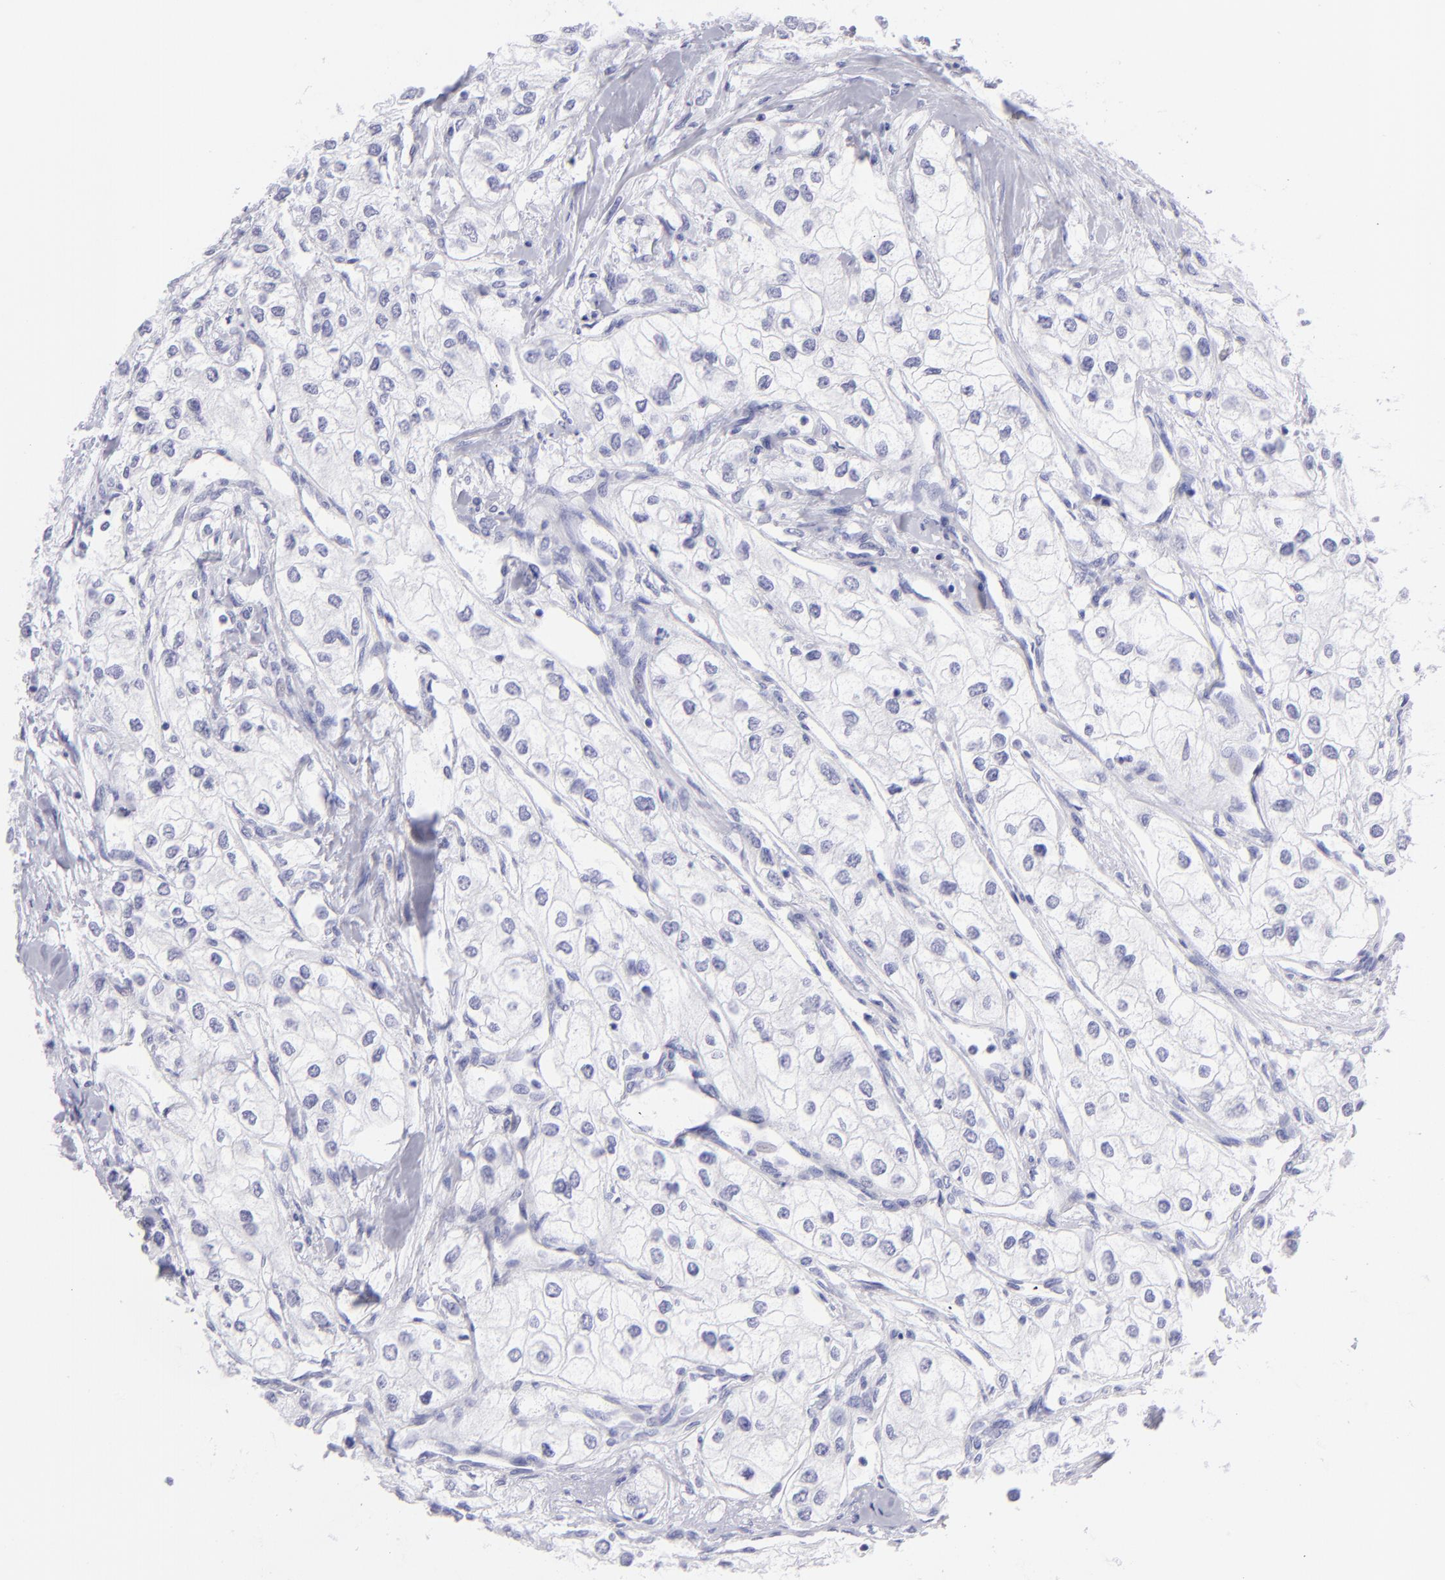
{"staining": {"intensity": "negative", "quantity": "none", "location": "none"}, "tissue": "renal cancer", "cell_type": "Tumor cells", "image_type": "cancer", "snomed": [{"axis": "morphology", "description": "Adenocarcinoma, NOS"}, {"axis": "topography", "description": "Kidney"}], "caption": "An immunohistochemistry histopathology image of renal cancer is shown. There is no staining in tumor cells of renal cancer.", "gene": "SLC1A3", "patient": {"sex": "male", "age": 57}}